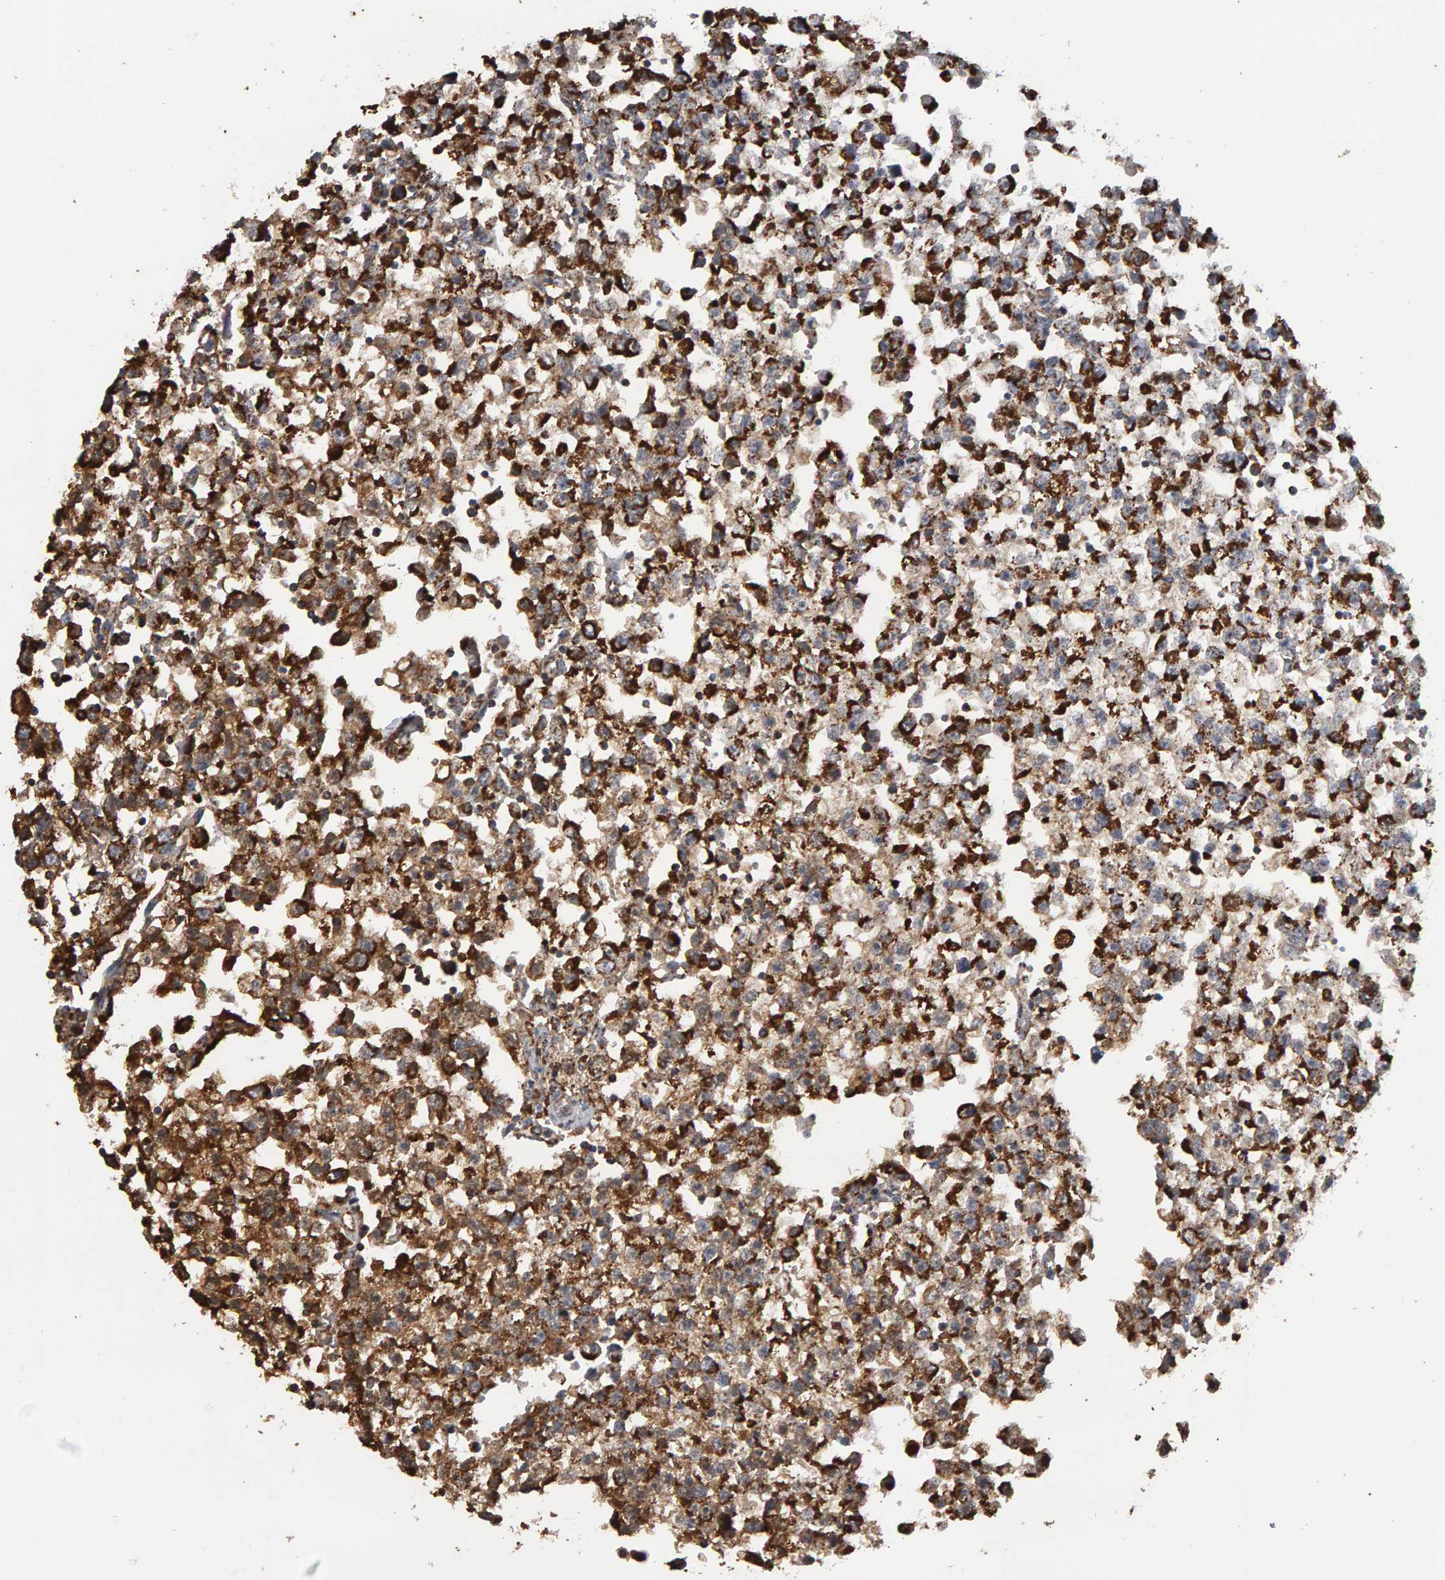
{"staining": {"intensity": "strong", "quantity": "25%-75%", "location": "cytoplasmic/membranous"}, "tissue": "testis cancer", "cell_type": "Tumor cells", "image_type": "cancer", "snomed": [{"axis": "morphology", "description": "Seminoma, NOS"}, {"axis": "morphology", "description": "Carcinoma, Embryonal, NOS"}, {"axis": "topography", "description": "Testis"}], "caption": "The histopathology image displays staining of testis embryonal carcinoma, revealing strong cytoplasmic/membranous protein positivity (brown color) within tumor cells.", "gene": "TOM1L1", "patient": {"sex": "male", "age": 51}}